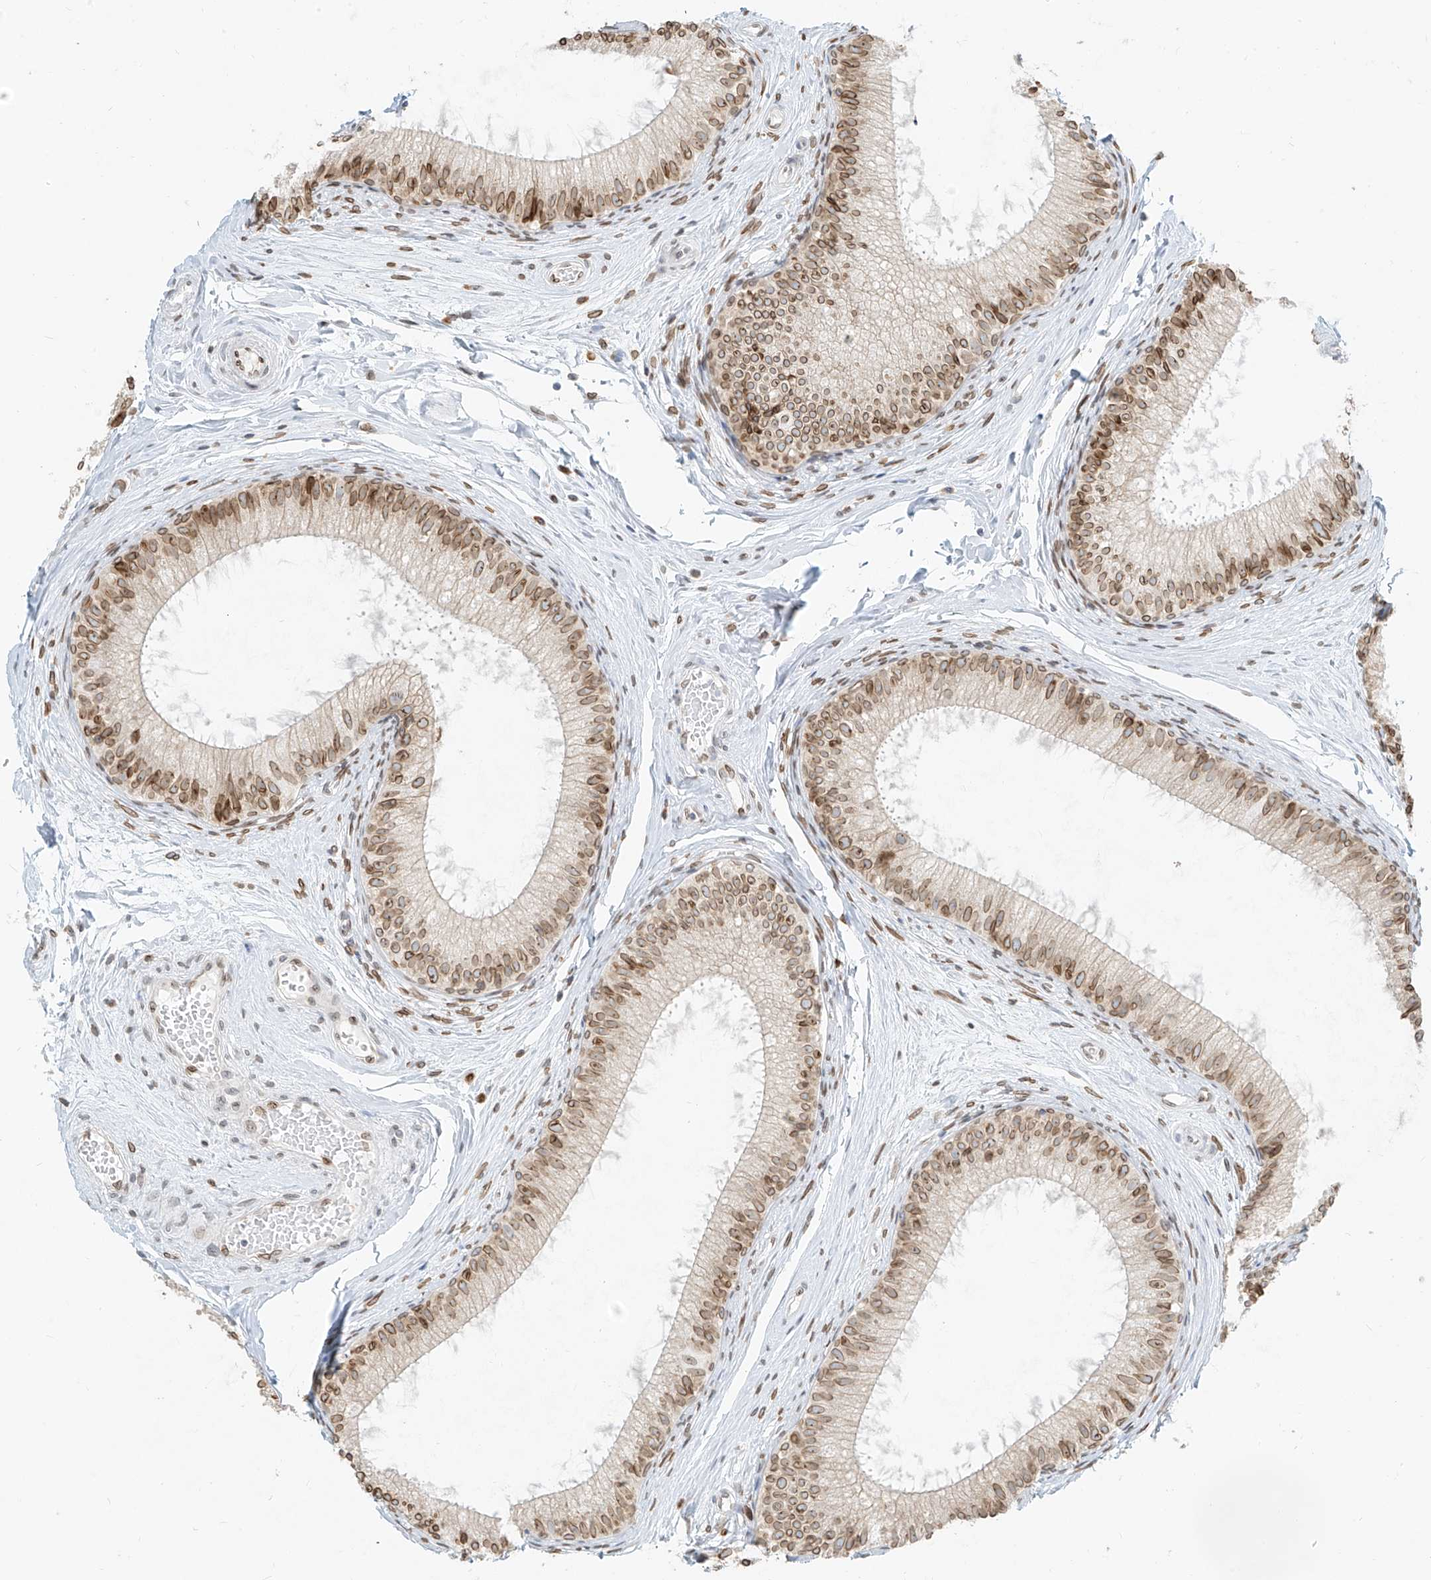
{"staining": {"intensity": "moderate", "quantity": ">75%", "location": "cytoplasmic/membranous,nuclear"}, "tissue": "epididymis", "cell_type": "Glandular cells", "image_type": "normal", "snomed": [{"axis": "morphology", "description": "Normal tissue, NOS"}, {"axis": "topography", "description": "Epididymis"}], "caption": "Epididymis stained with a brown dye demonstrates moderate cytoplasmic/membranous,nuclear positive positivity in approximately >75% of glandular cells.", "gene": "SAMD15", "patient": {"sex": "male", "age": 34}}